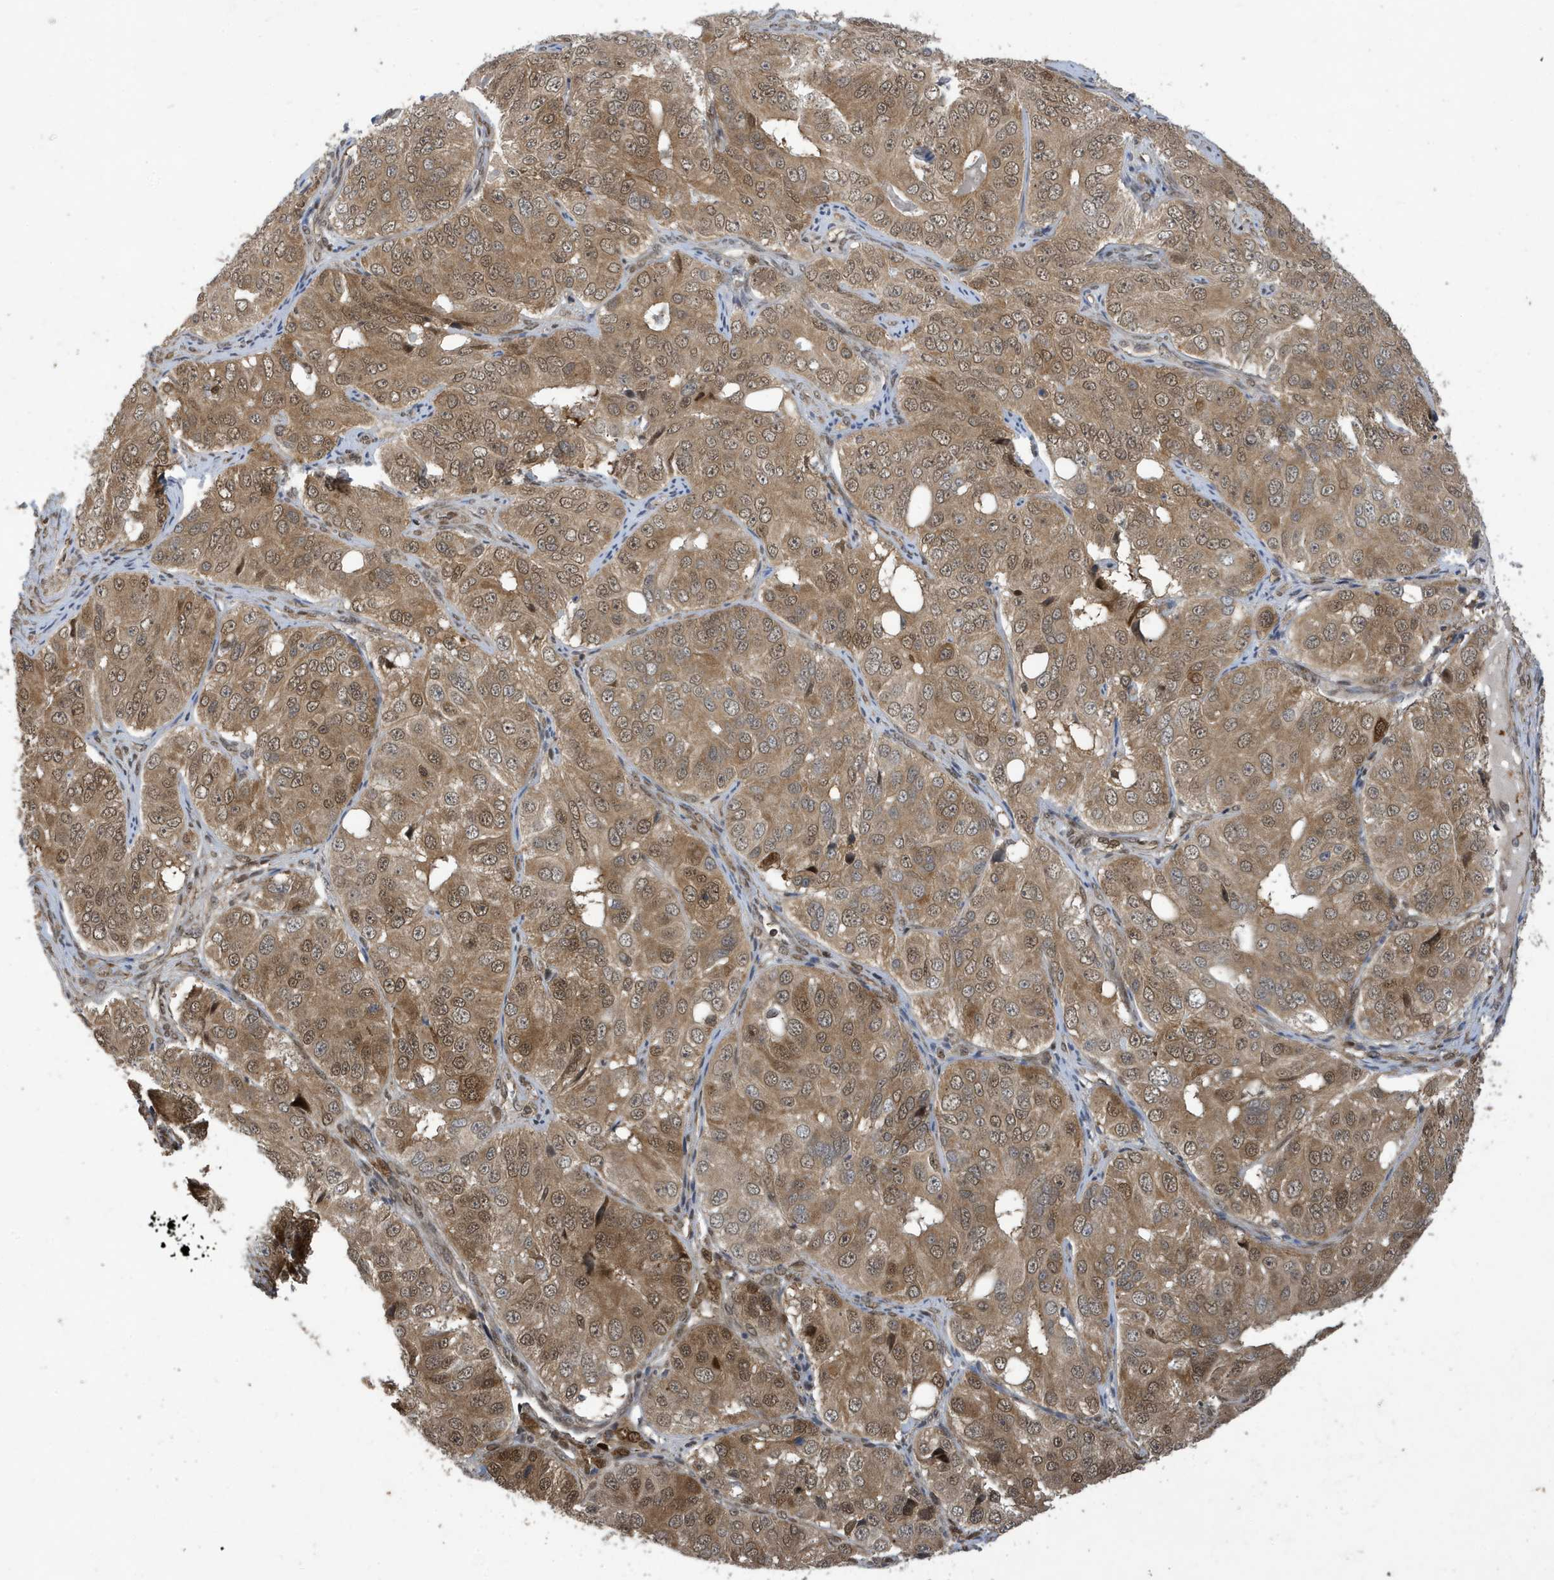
{"staining": {"intensity": "moderate", "quantity": ">75%", "location": "cytoplasmic/membranous,nuclear"}, "tissue": "ovarian cancer", "cell_type": "Tumor cells", "image_type": "cancer", "snomed": [{"axis": "morphology", "description": "Carcinoma, endometroid"}, {"axis": "topography", "description": "Ovary"}], "caption": "The image exhibits staining of ovarian endometroid carcinoma, revealing moderate cytoplasmic/membranous and nuclear protein staining (brown color) within tumor cells. Nuclei are stained in blue.", "gene": "UBQLN1", "patient": {"sex": "female", "age": 51}}